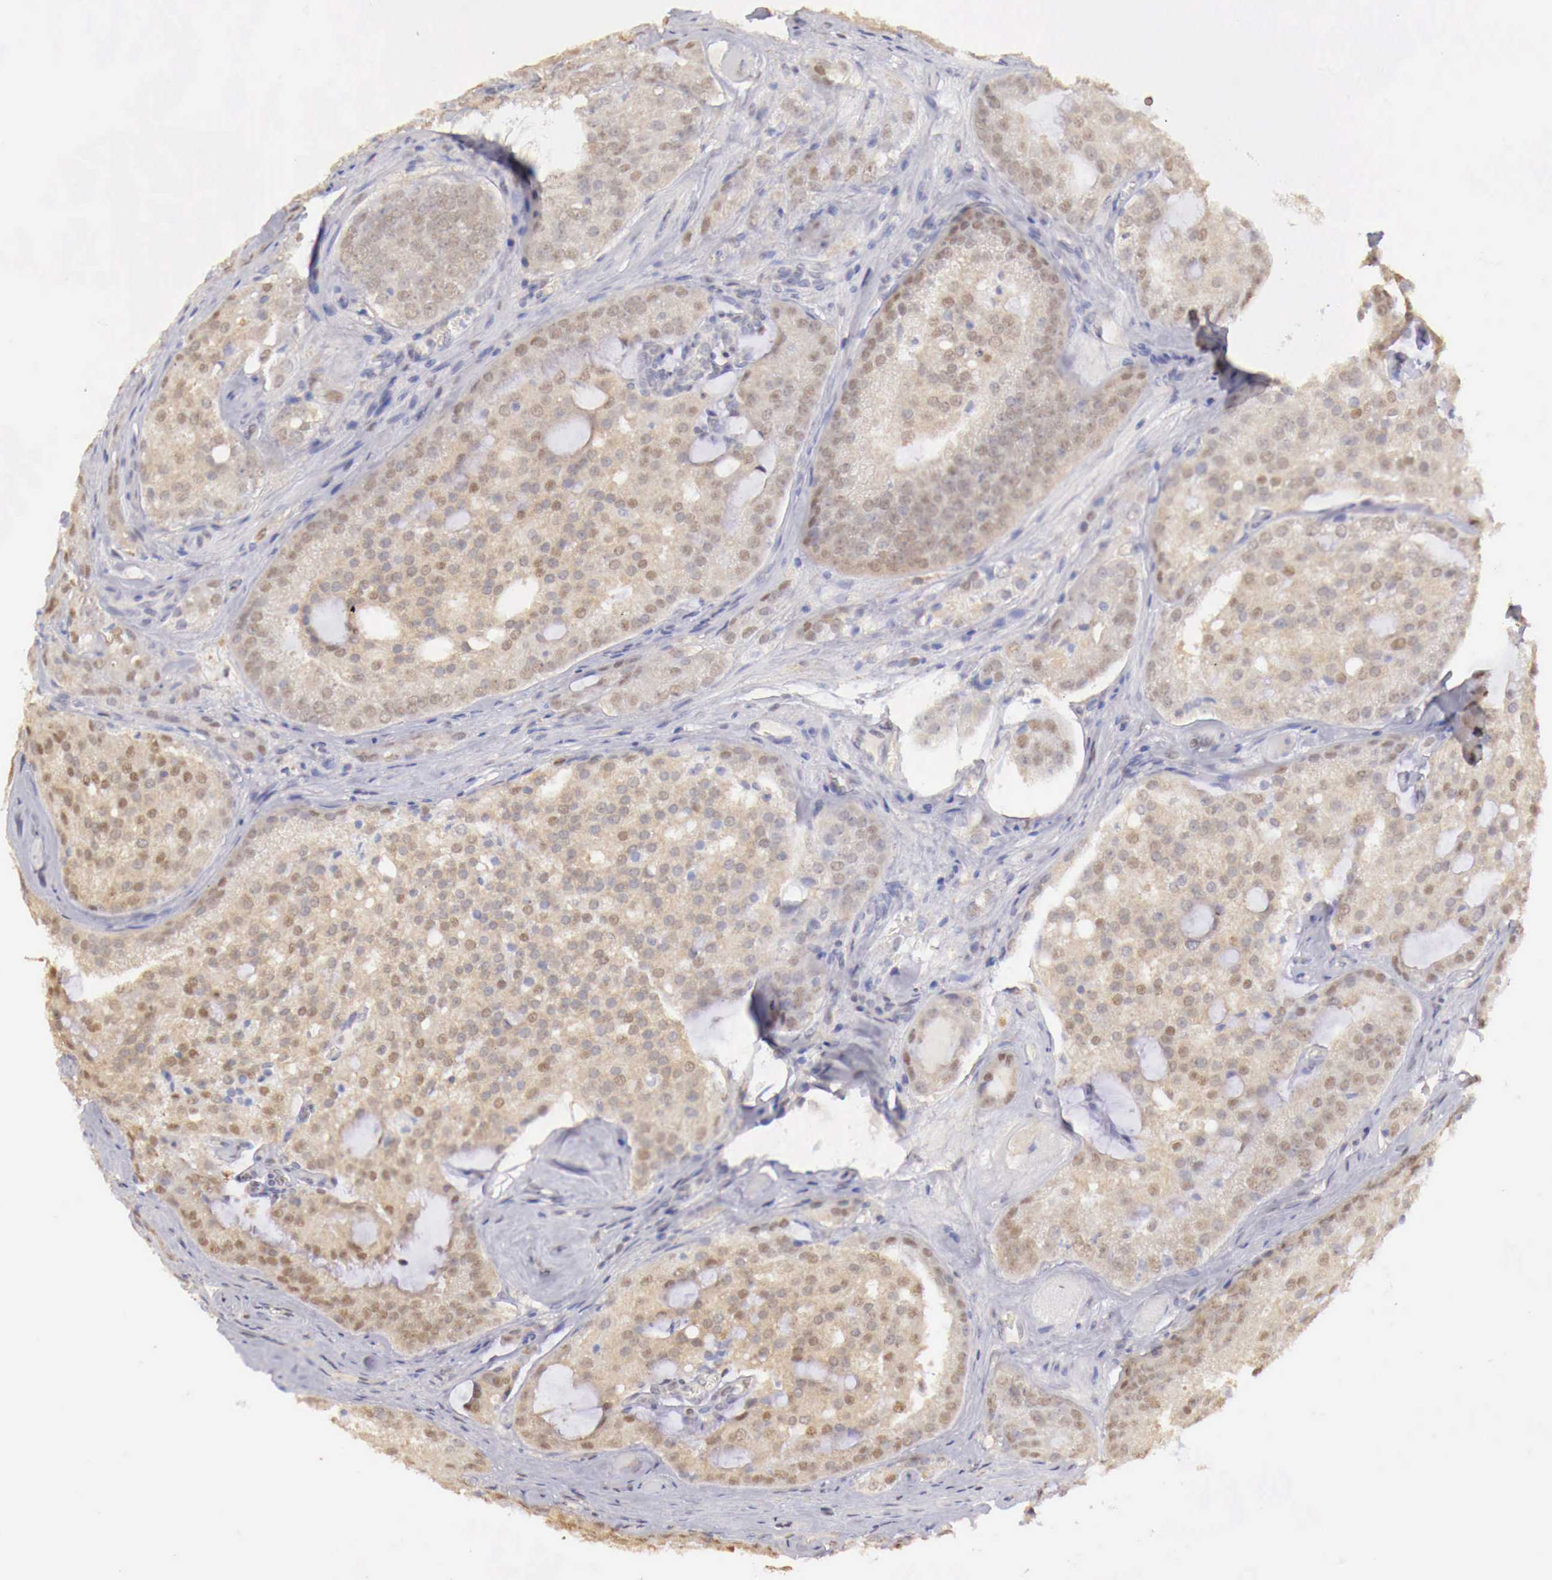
{"staining": {"intensity": "weak", "quantity": "25%-75%", "location": "cytoplasmic/membranous,nuclear"}, "tissue": "prostate cancer", "cell_type": "Tumor cells", "image_type": "cancer", "snomed": [{"axis": "morphology", "description": "Adenocarcinoma, Medium grade"}, {"axis": "topography", "description": "Prostate"}], "caption": "Brown immunohistochemical staining in prostate cancer displays weak cytoplasmic/membranous and nuclear positivity in about 25%-75% of tumor cells.", "gene": "UBA1", "patient": {"sex": "male", "age": 60}}